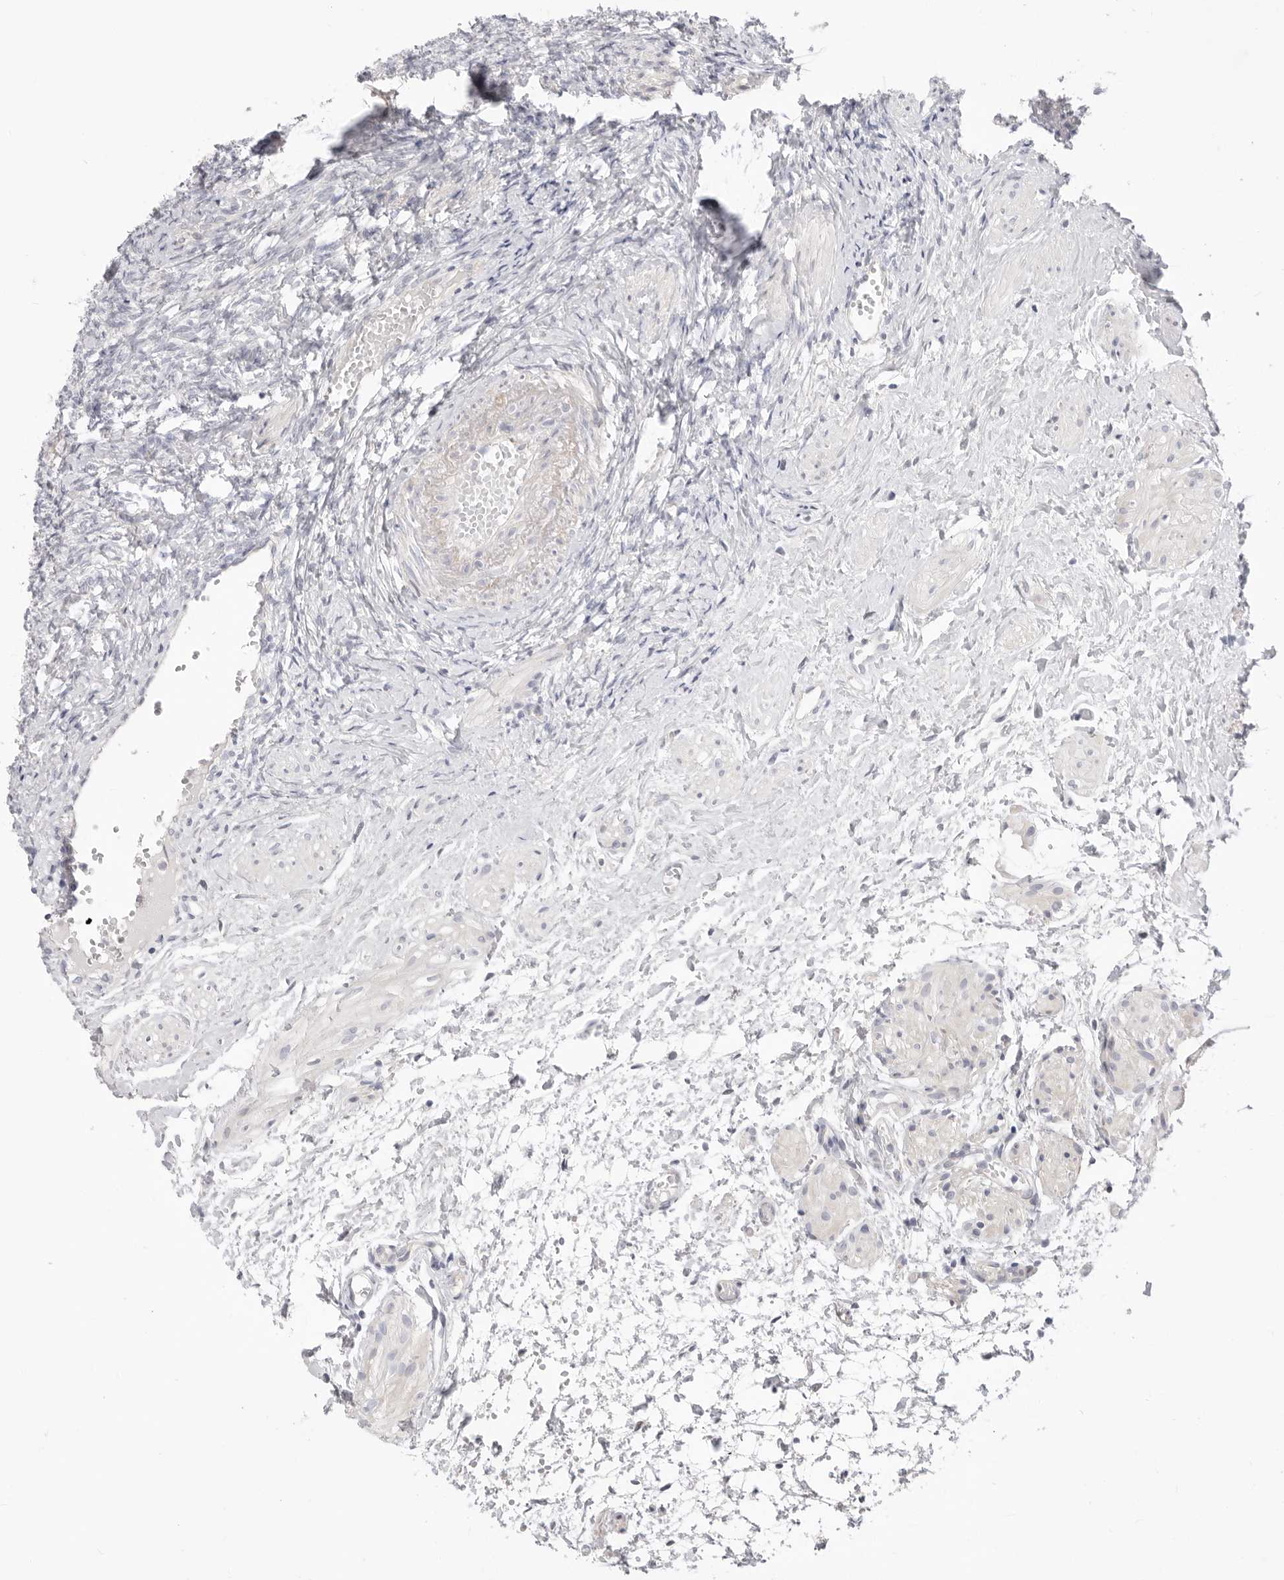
{"staining": {"intensity": "negative", "quantity": "none", "location": "none"}, "tissue": "ovary", "cell_type": "Ovarian stroma cells", "image_type": "normal", "snomed": [{"axis": "morphology", "description": "Normal tissue, NOS"}, {"axis": "topography", "description": "Ovary"}], "caption": "Ovarian stroma cells show no significant staining in benign ovary. The staining is performed using DAB brown chromogen with nuclei counter-stained in using hematoxylin.", "gene": "USH1C", "patient": {"sex": "female", "age": 41}}